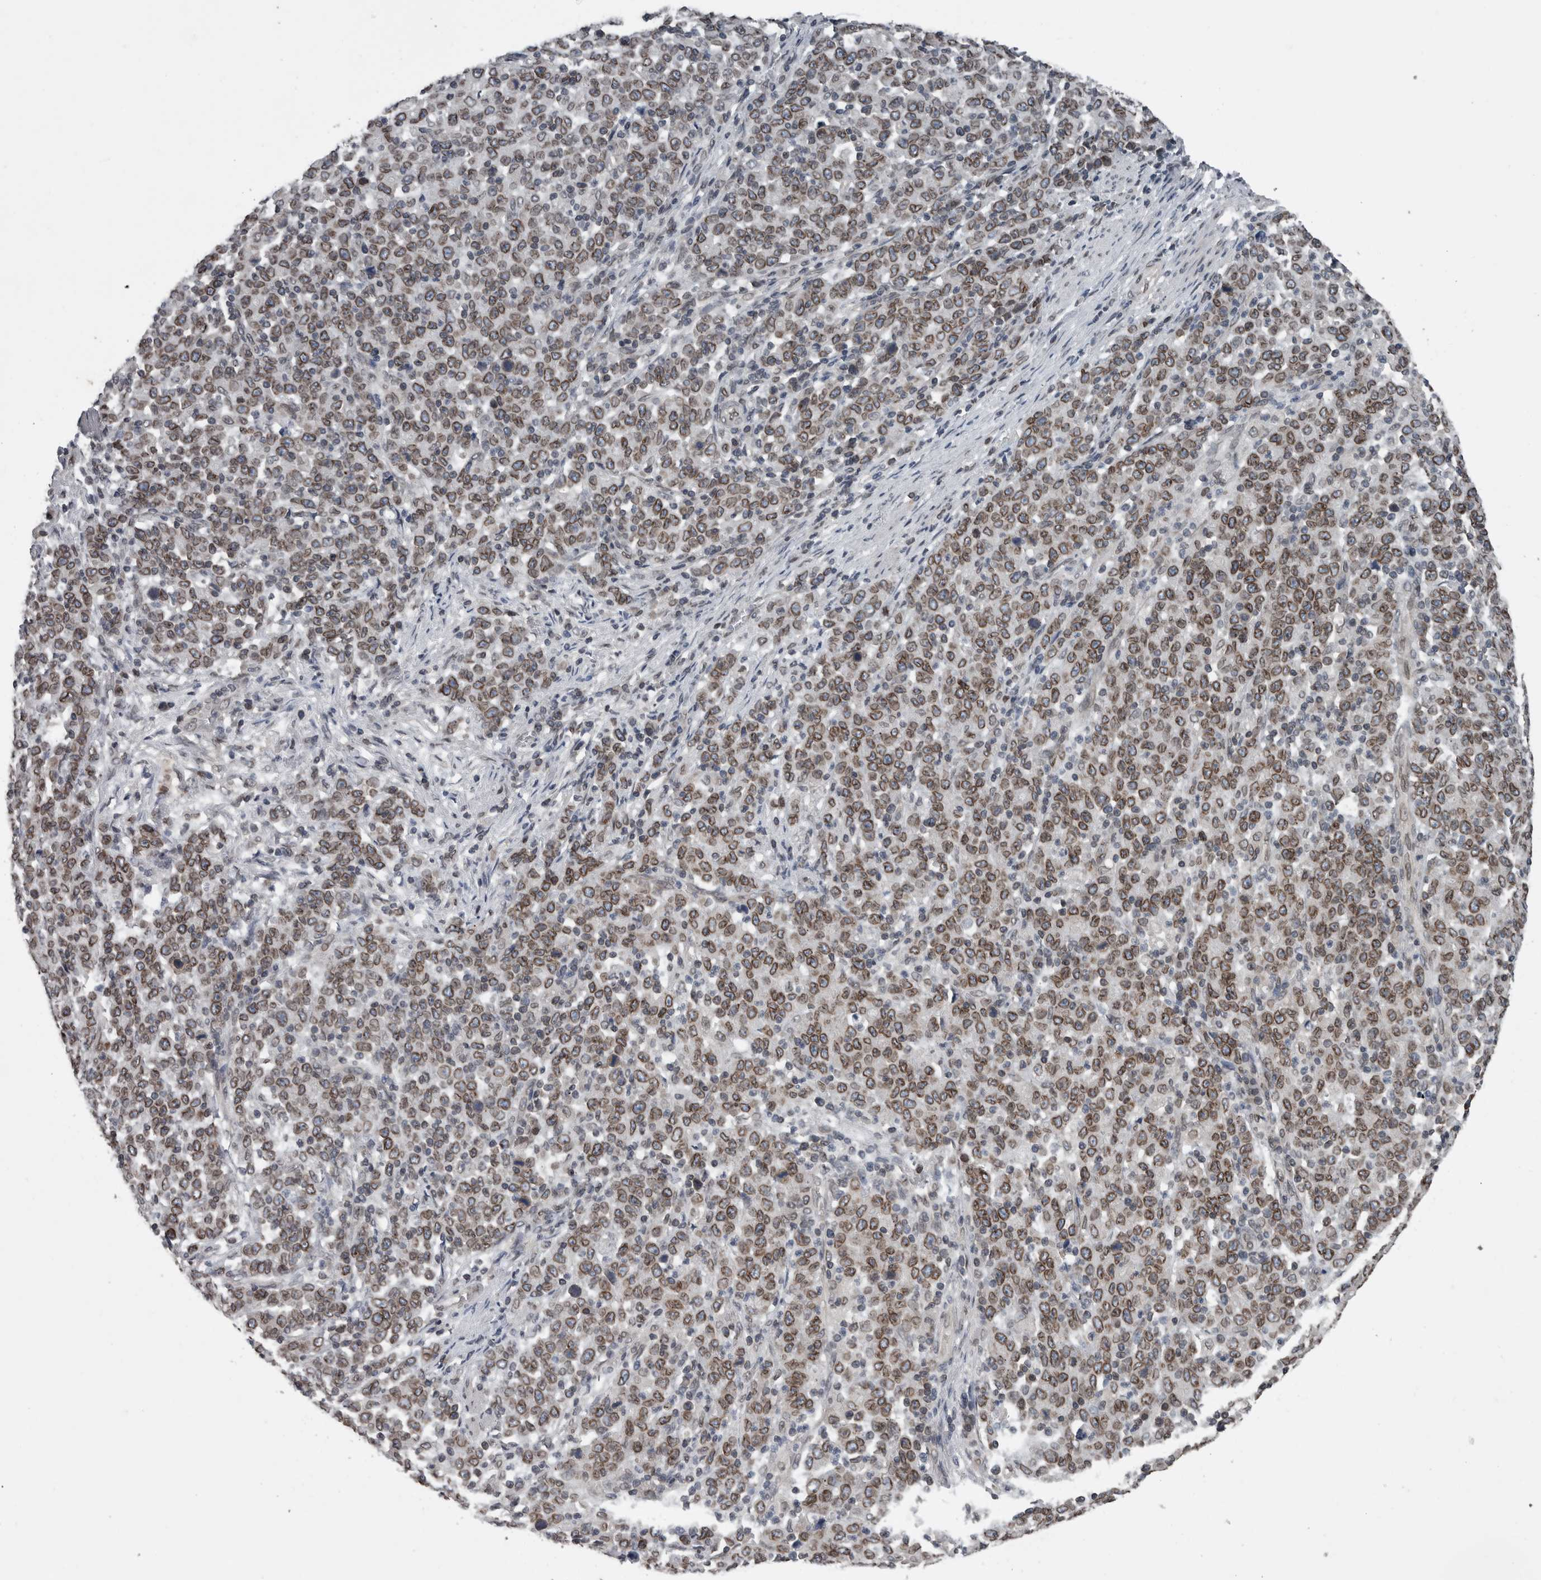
{"staining": {"intensity": "moderate", "quantity": ">75%", "location": "cytoplasmic/membranous,nuclear"}, "tissue": "stomach cancer", "cell_type": "Tumor cells", "image_type": "cancer", "snomed": [{"axis": "morphology", "description": "Adenocarcinoma, NOS"}, {"axis": "topography", "description": "Stomach, upper"}], "caption": "Immunohistochemistry (IHC) (DAB (3,3'-diaminobenzidine)) staining of stomach adenocarcinoma demonstrates moderate cytoplasmic/membranous and nuclear protein positivity in about >75% of tumor cells. Nuclei are stained in blue.", "gene": "RANBP2", "patient": {"sex": "male", "age": 69}}